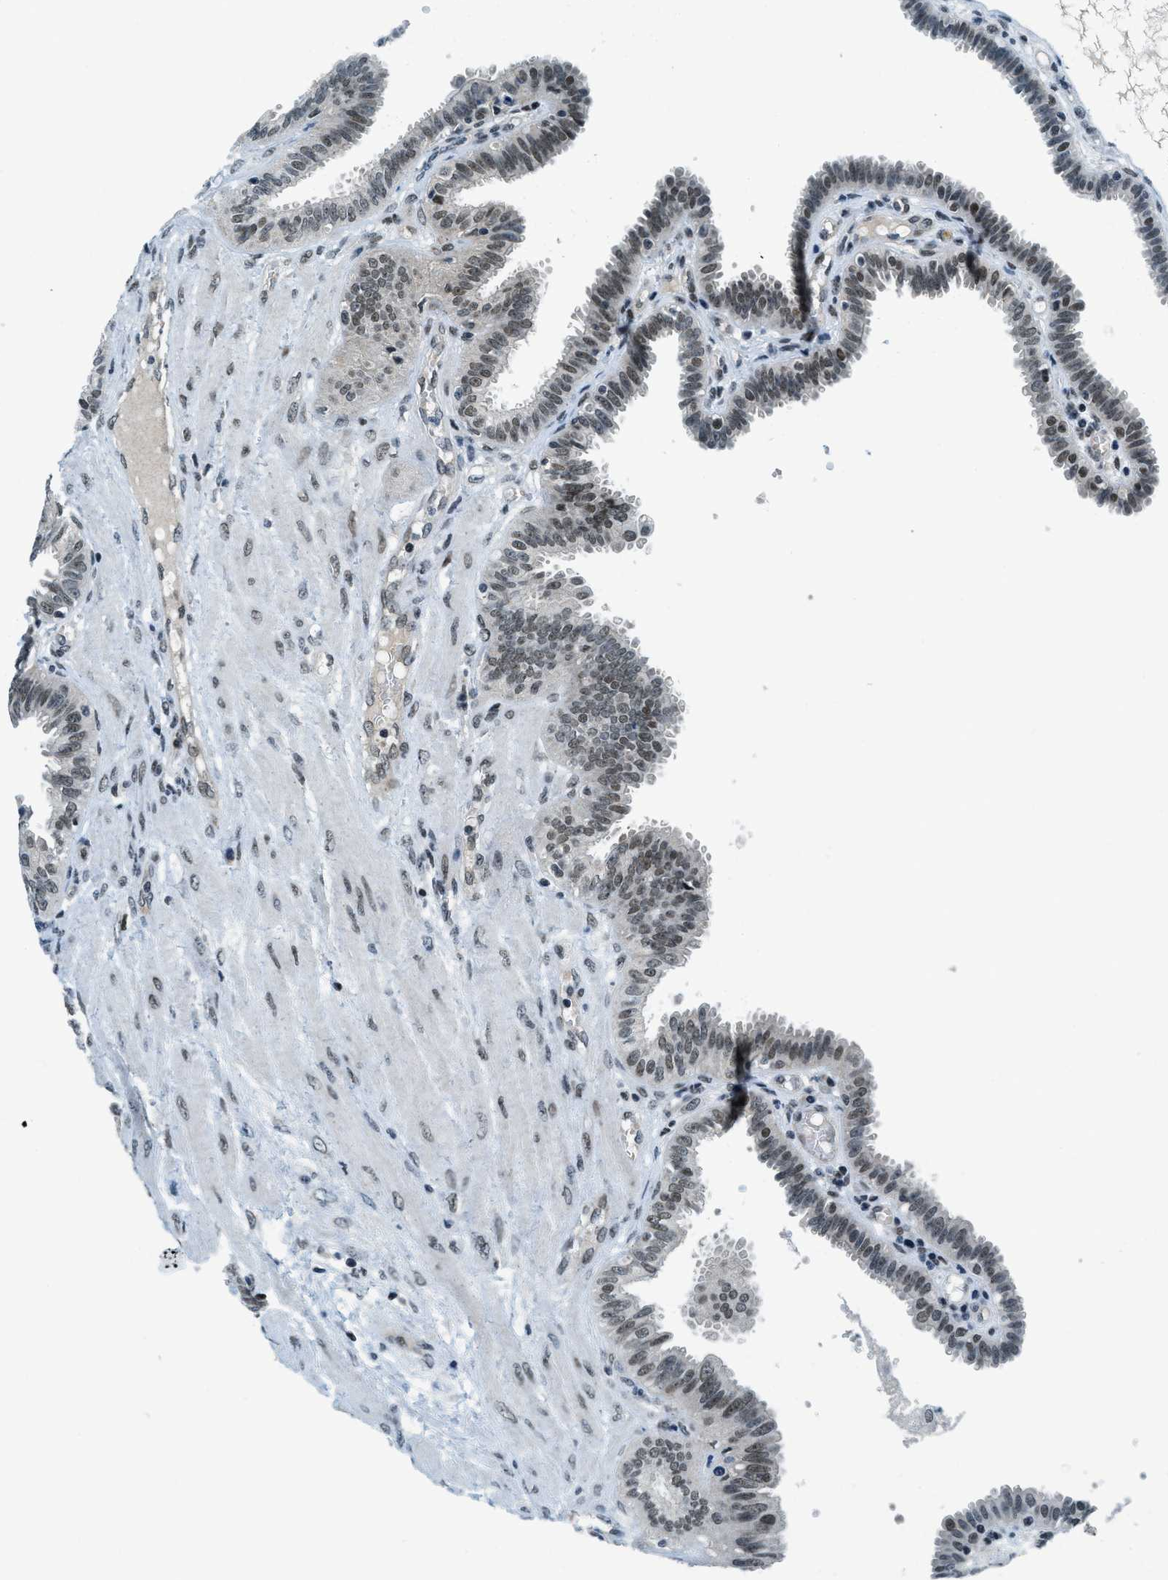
{"staining": {"intensity": "weak", "quantity": "25%-75%", "location": "nuclear"}, "tissue": "fallopian tube", "cell_type": "Glandular cells", "image_type": "normal", "snomed": [{"axis": "morphology", "description": "Normal tissue, NOS"}, {"axis": "topography", "description": "Fallopian tube"}], "caption": "Weak nuclear staining for a protein is present in about 25%-75% of glandular cells of normal fallopian tube using immunohistochemistry.", "gene": "KLF6", "patient": {"sex": "female", "age": 32}}